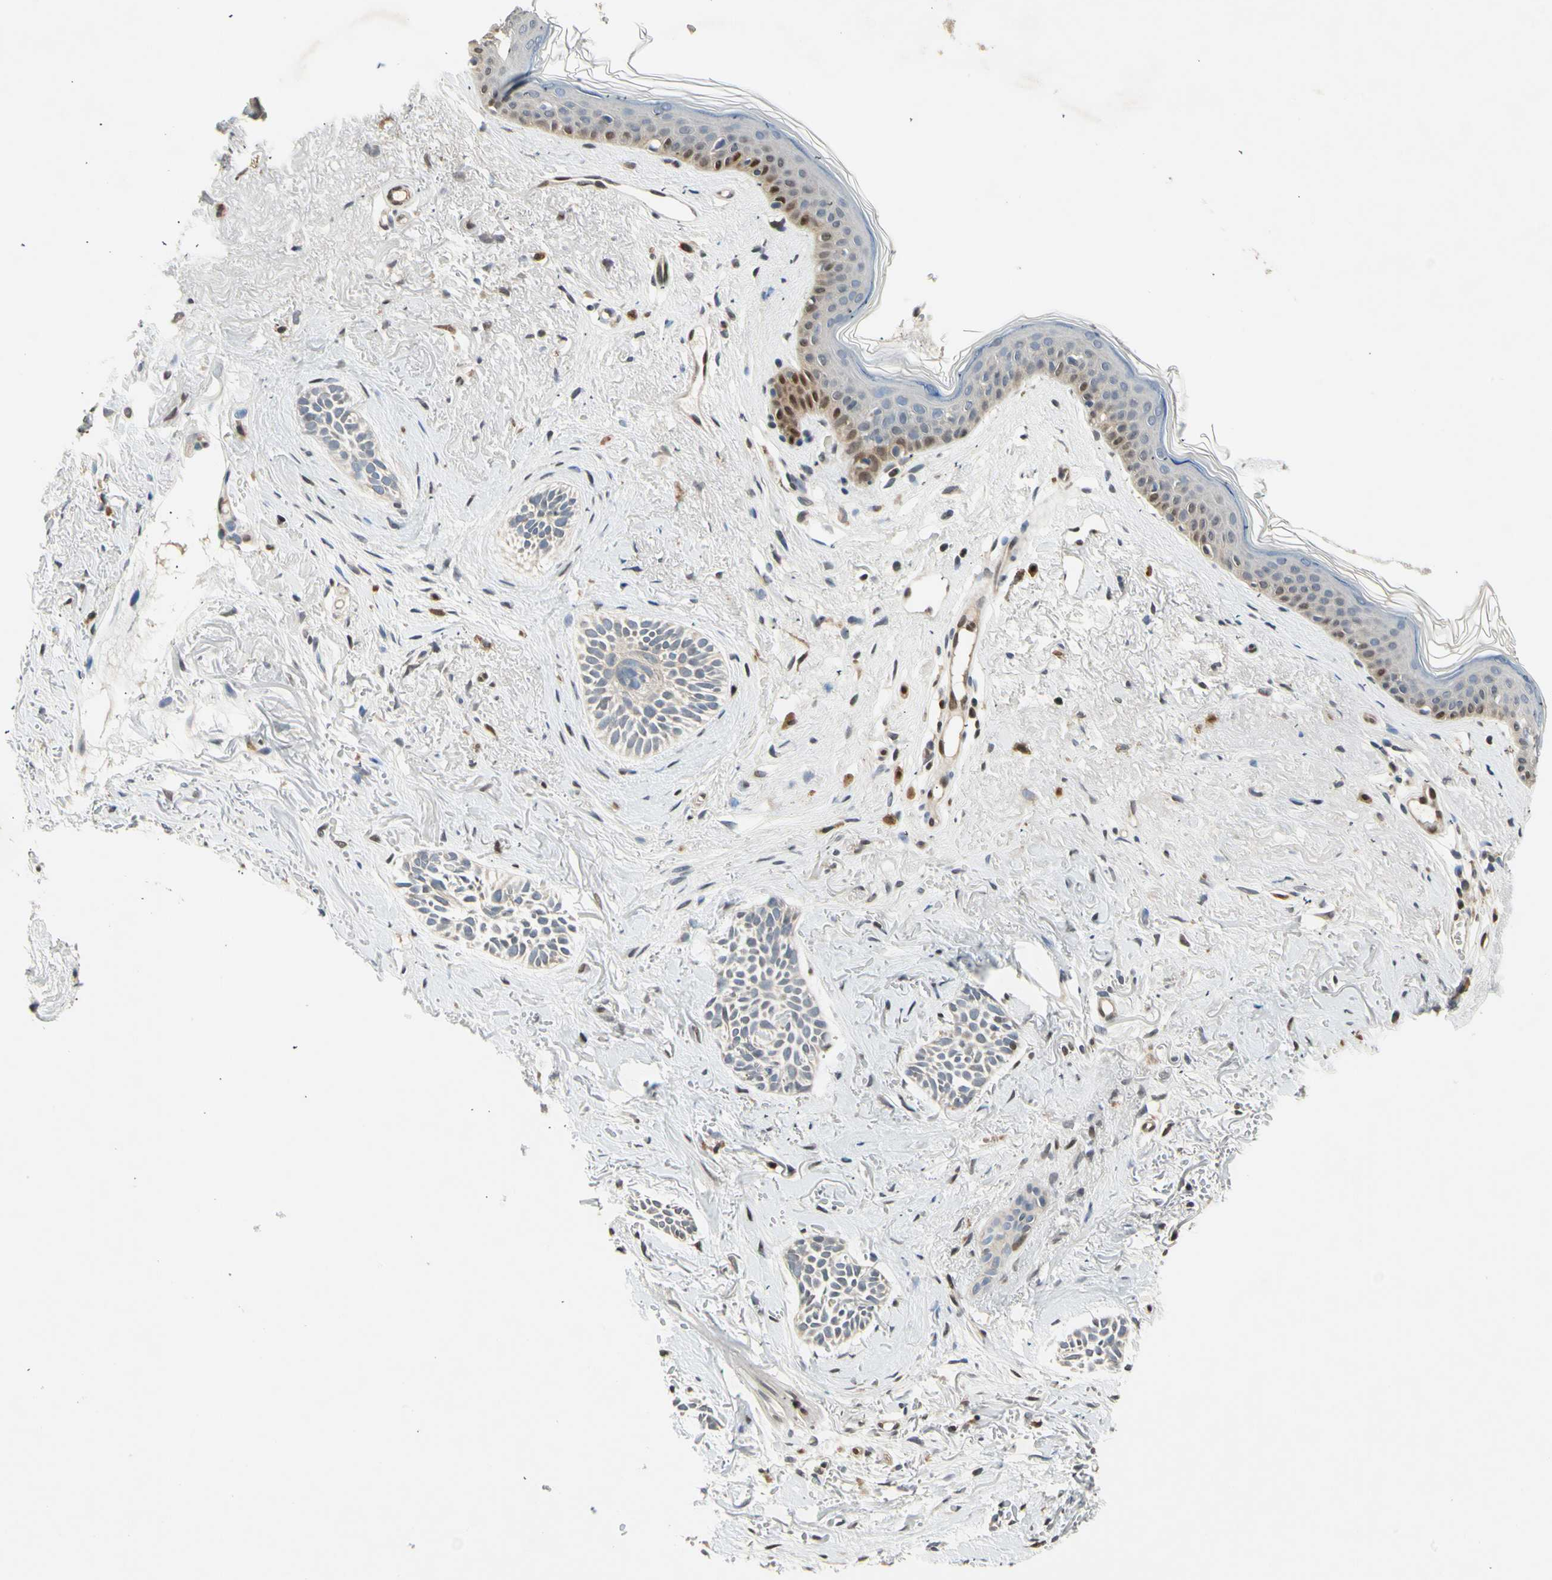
{"staining": {"intensity": "negative", "quantity": "none", "location": "none"}, "tissue": "skin cancer", "cell_type": "Tumor cells", "image_type": "cancer", "snomed": [{"axis": "morphology", "description": "Normal tissue, NOS"}, {"axis": "morphology", "description": "Basal cell carcinoma"}, {"axis": "topography", "description": "Skin"}], "caption": "Tumor cells show no significant expression in basal cell carcinoma (skin). Brightfield microscopy of IHC stained with DAB (3,3'-diaminobenzidine) (brown) and hematoxylin (blue), captured at high magnification.", "gene": "GSR", "patient": {"sex": "female", "age": 84}}